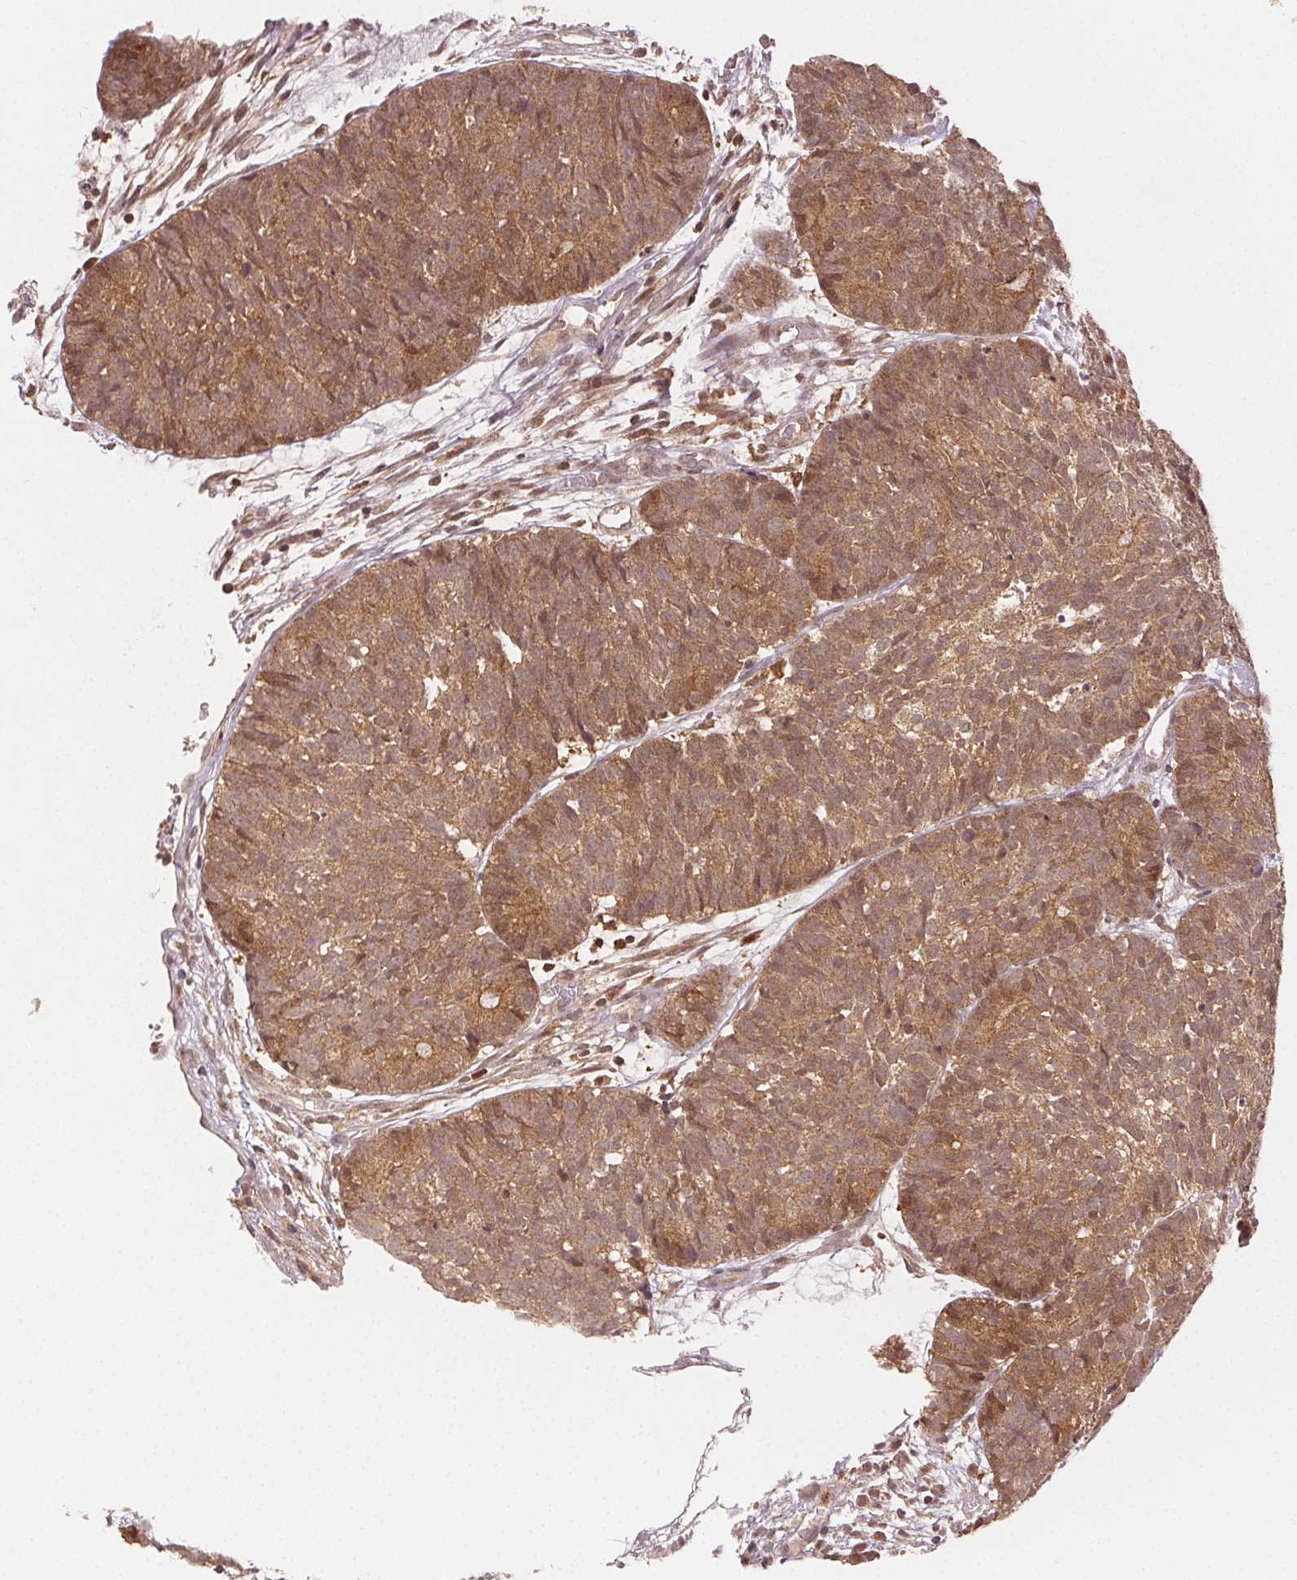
{"staining": {"intensity": "moderate", "quantity": ">75%", "location": "cytoplasmic/membranous,nuclear"}, "tissue": "head and neck cancer", "cell_type": "Tumor cells", "image_type": "cancer", "snomed": [{"axis": "morphology", "description": "Adenocarcinoma, NOS"}, {"axis": "topography", "description": "Head-Neck"}], "caption": "About >75% of tumor cells in head and neck cancer reveal moderate cytoplasmic/membranous and nuclear protein expression as visualized by brown immunohistochemical staining.", "gene": "MAPK14", "patient": {"sex": "female", "age": 81}}